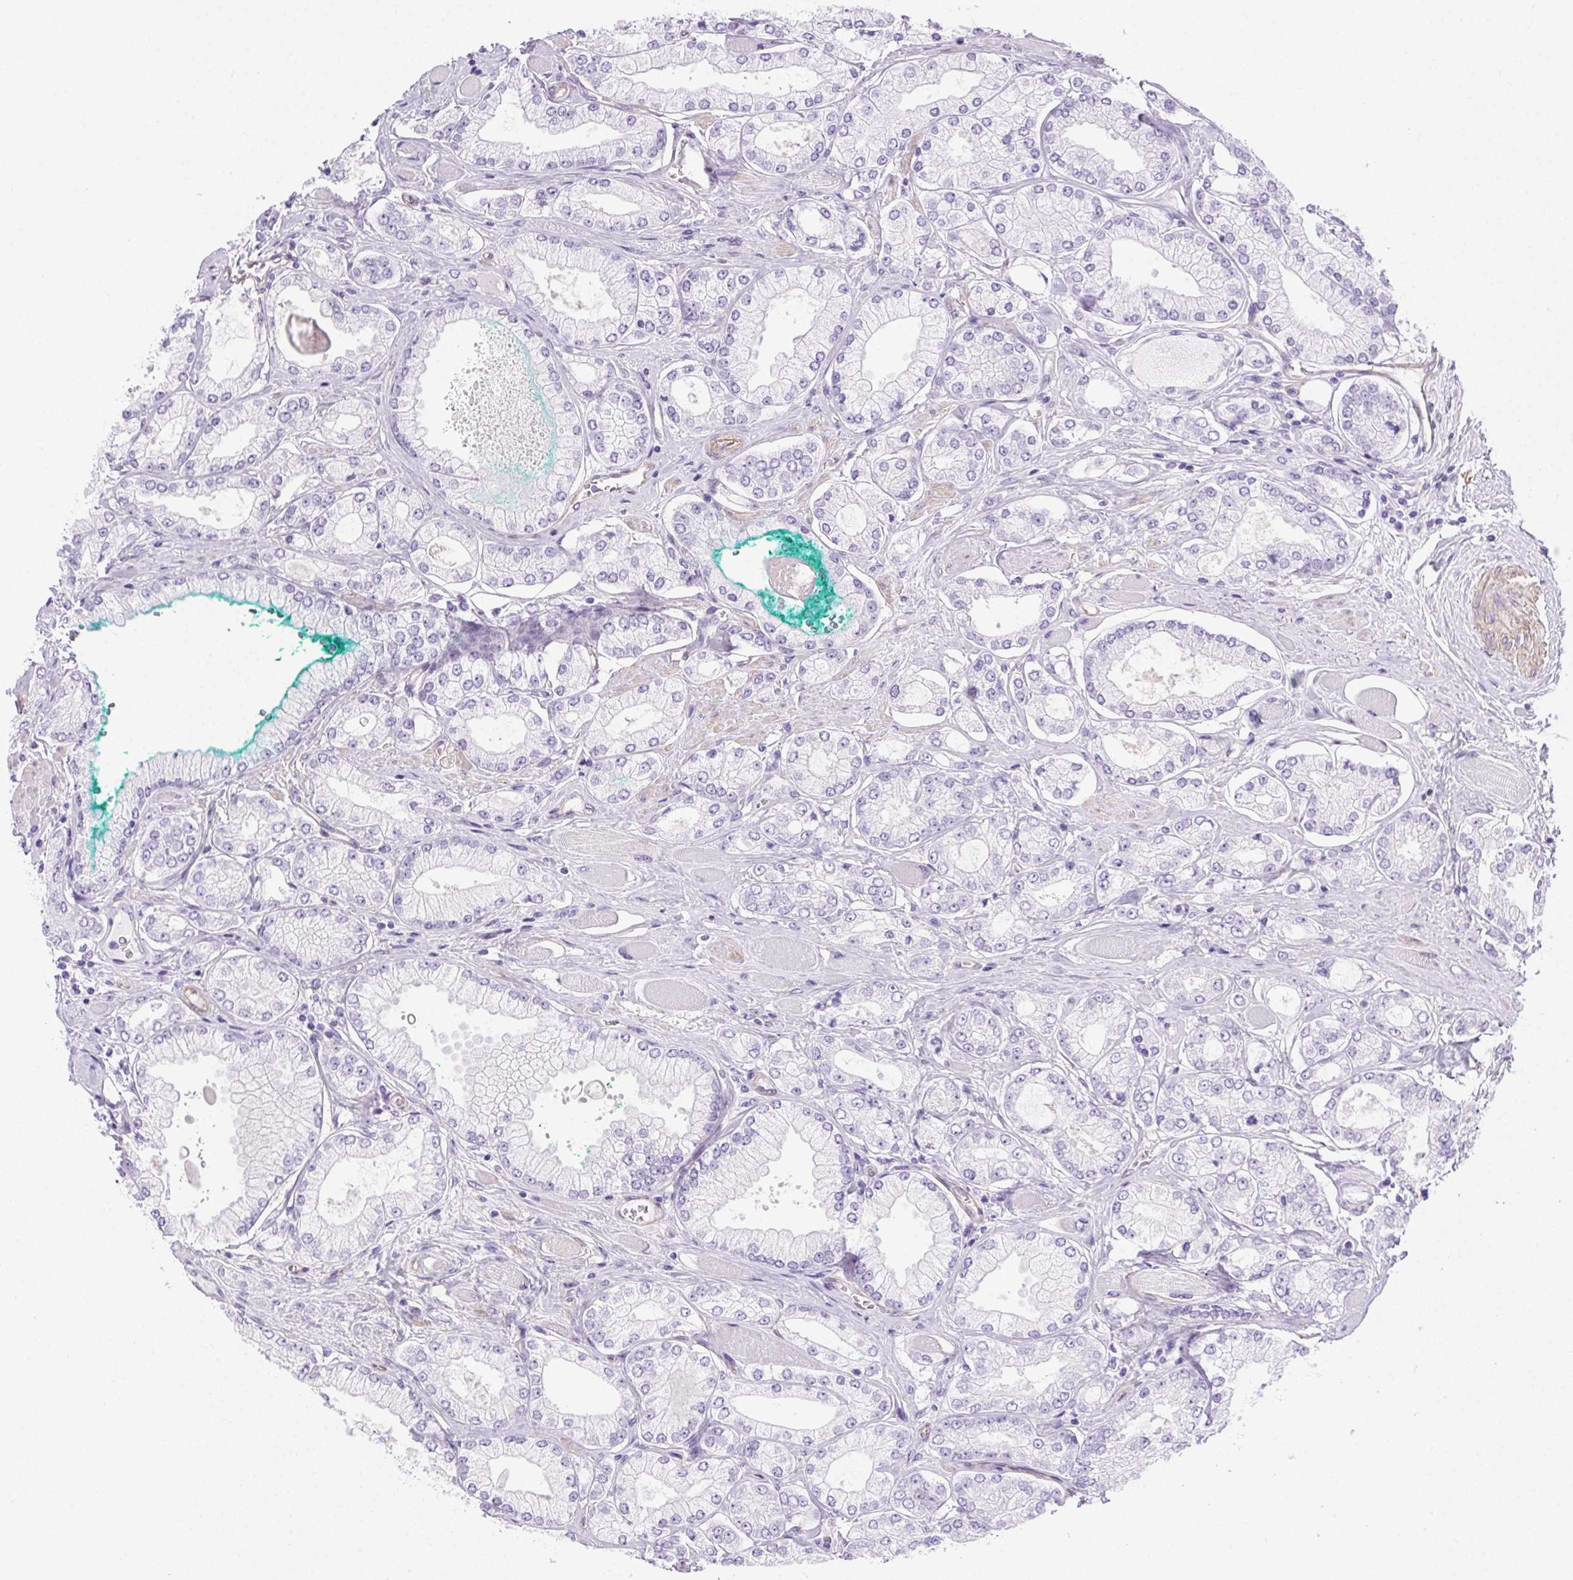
{"staining": {"intensity": "negative", "quantity": "none", "location": "none"}, "tissue": "prostate cancer", "cell_type": "Tumor cells", "image_type": "cancer", "snomed": [{"axis": "morphology", "description": "Adenocarcinoma, High grade"}, {"axis": "topography", "description": "Prostate"}], "caption": "Immunohistochemical staining of human prostate cancer exhibits no significant expression in tumor cells.", "gene": "SHCBP1L", "patient": {"sex": "male", "age": 68}}